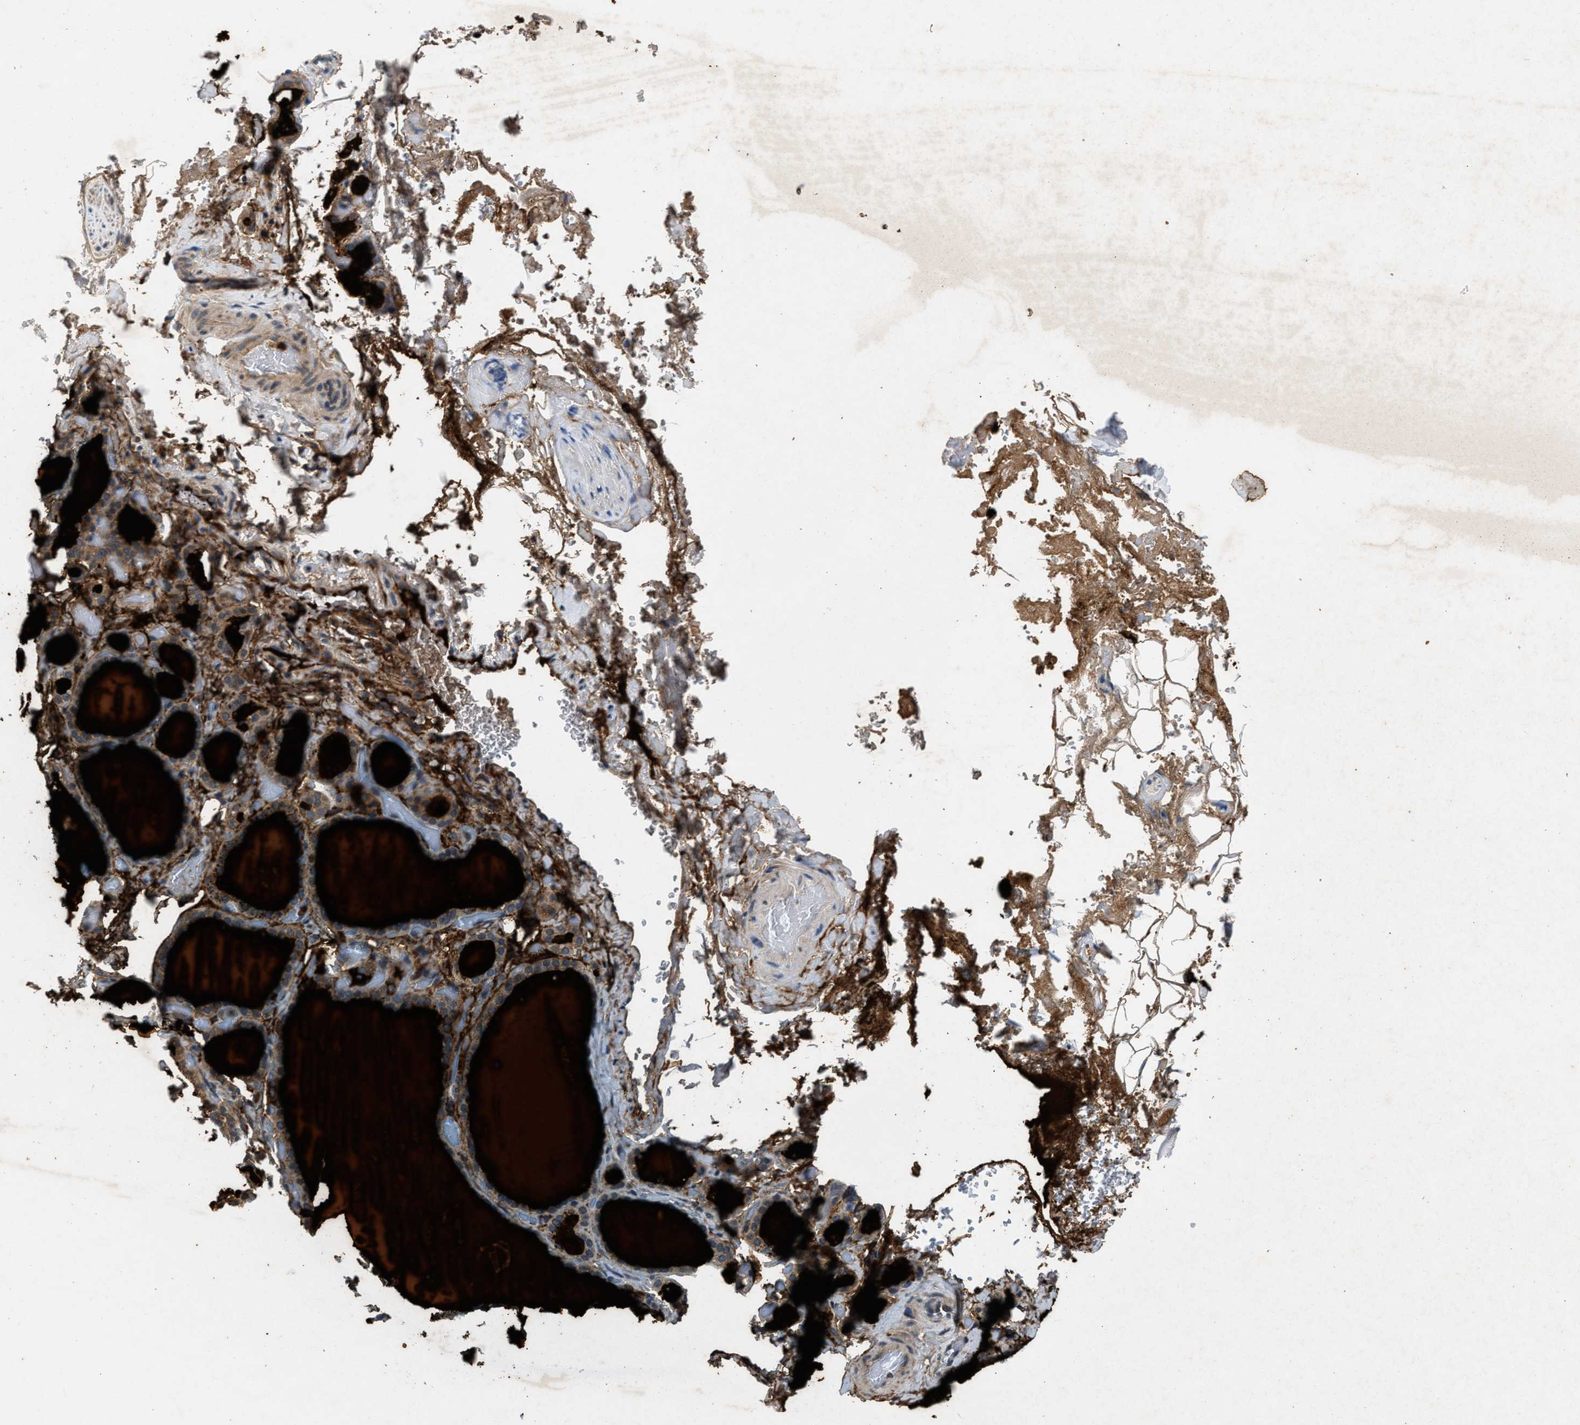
{"staining": {"intensity": "moderate", "quantity": ">75%", "location": "cytoplasmic/membranous"}, "tissue": "thyroid gland", "cell_type": "Glandular cells", "image_type": "normal", "snomed": [{"axis": "morphology", "description": "Normal tissue, NOS"}, {"axis": "topography", "description": "Thyroid gland"}], "caption": "Protein staining of normal thyroid gland demonstrates moderate cytoplasmic/membranous positivity in approximately >75% of glandular cells.", "gene": "CHUK", "patient": {"sex": "female", "age": 44}}